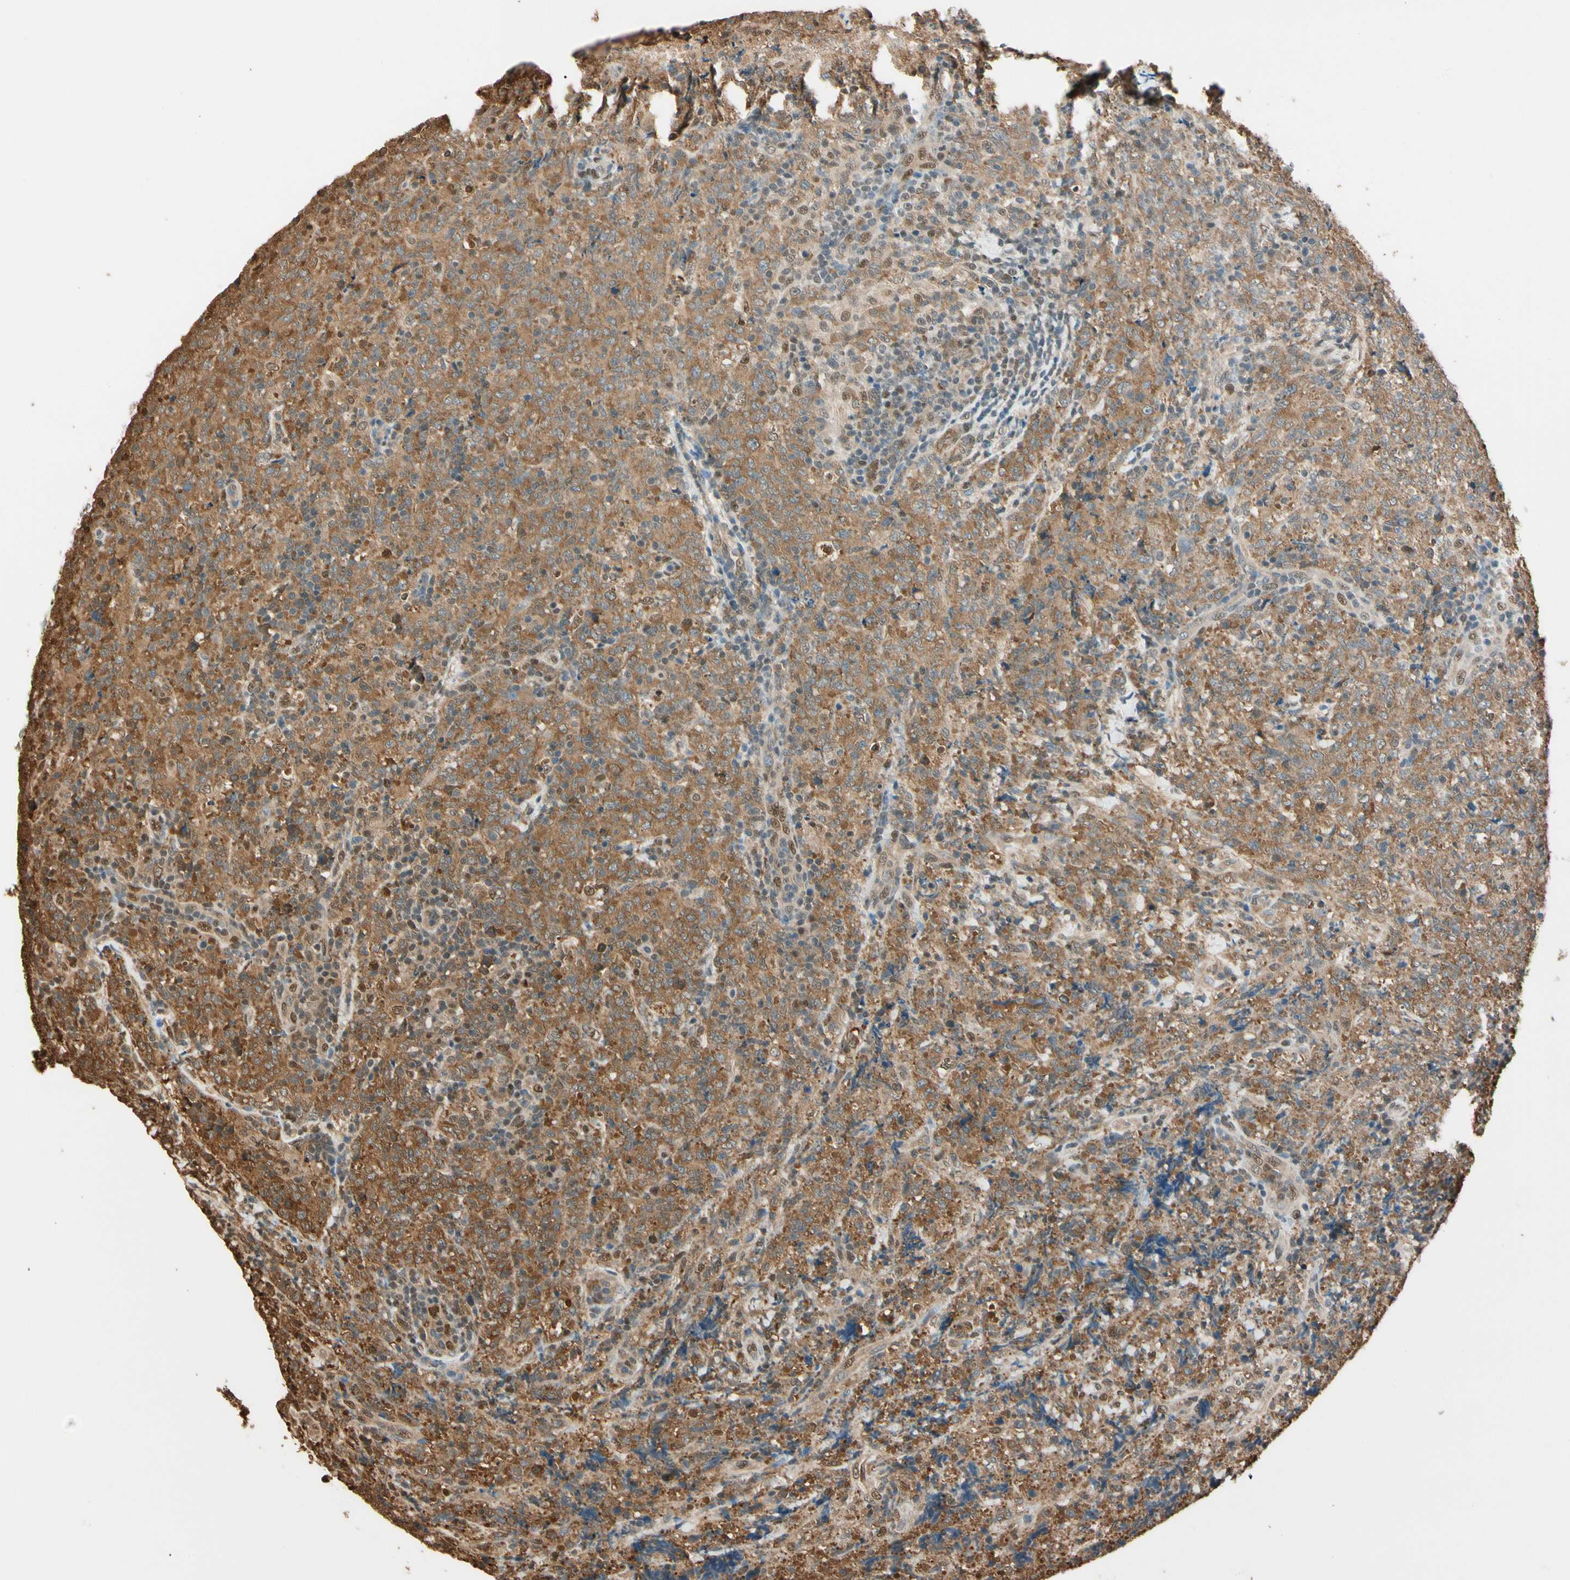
{"staining": {"intensity": "moderate", "quantity": ">75%", "location": "cytoplasmic/membranous"}, "tissue": "lymphoma", "cell_type": "Tumor cells", "image_type": "cancer", "snomed": [{"axis": "morphology", "description": "Malignant lymphoma, non-Hodgkin's type, High grade"}, {"axis": "topography", "description": "Tonsil"}], "caption": "Human malignant lymphoma, non-Hodgkin's type (high-grade) stained with a protein marker demonstrates moderate staining in tumor cells.", "gene": "PNCK", "patient": {"sex": "female", "age": 36}}